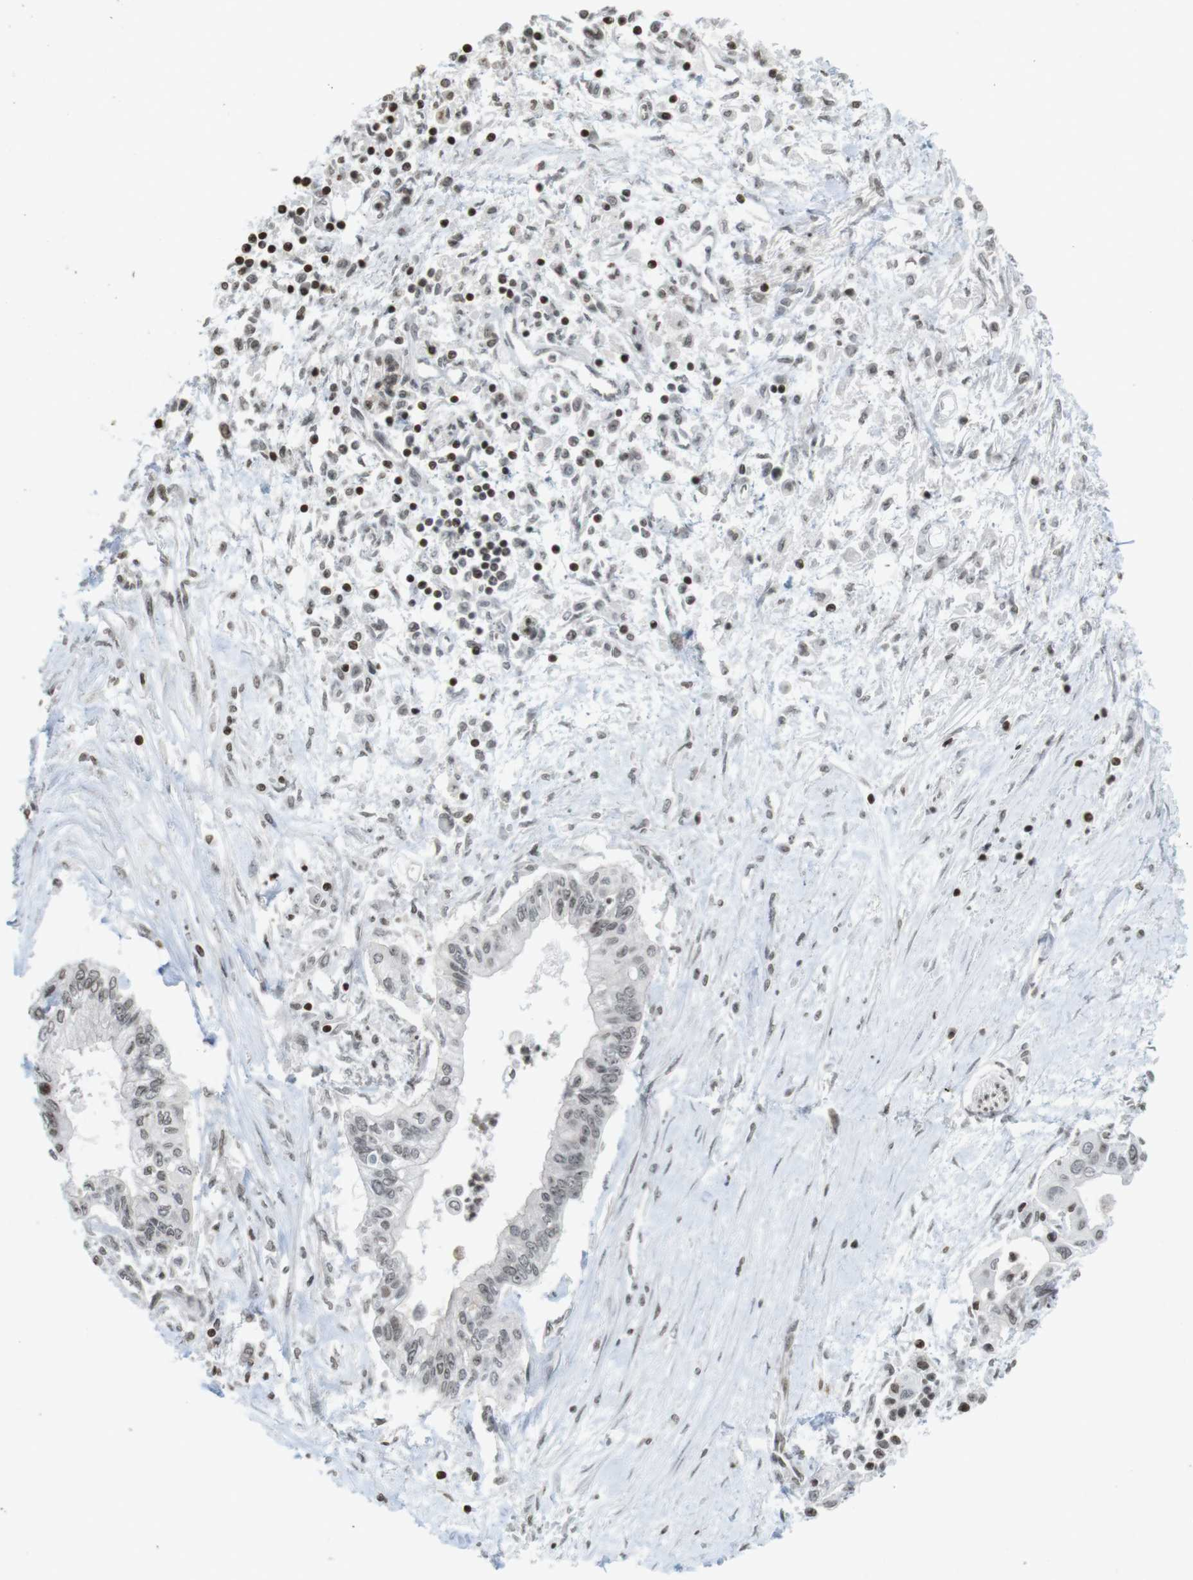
{"staining": {"intensity": "weak", "quantity": "<25%", "location": "nuclear"}, "tissue": "pancreatic cancer", "cell_type": "Tumor cells", "image_type": "cancer", "snomed": [{"axis": "morphology", "description": "Adenocarcinoma, NOS"}, {"axis": "topography", "description": "Pancreas"}], "caption": "A photomicrograph of pancreatic cancer (adenocarcinoma) stained for a protein reveals no brown staining in tumor cells. (Stains: DAB (3,3'-diaminobenzidine) IHC with hematoxylin counter stain, Microscopy: brightfield microscopy at high magnification).", "gene": "FOXA3", "patient": {"sex": "female", "age": 77}}